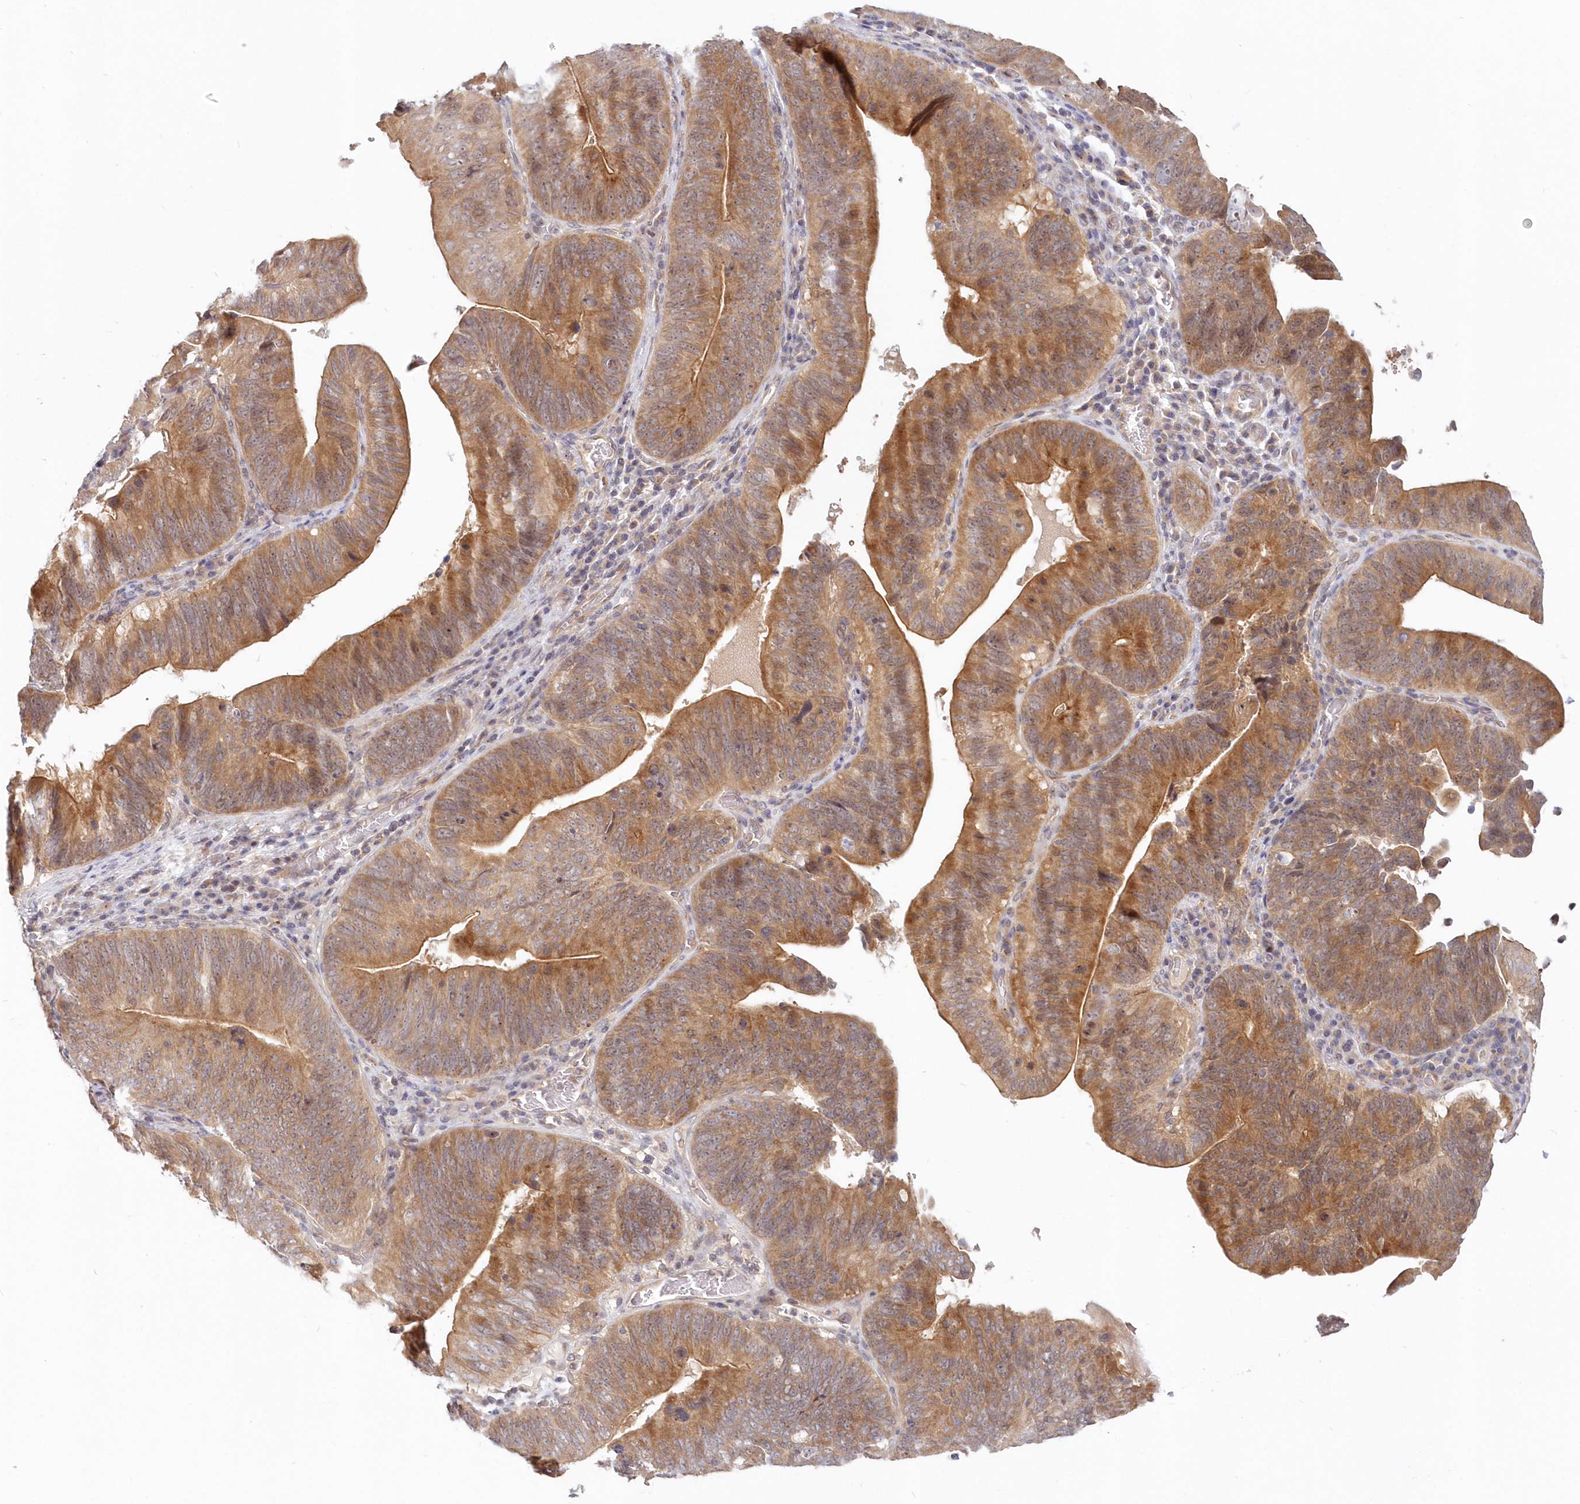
{"staining": {"intensity": "moderate", "quantity": ">75%", "location": "cytoplasmic/membranous"}, "tissue": "pancreatic cancer", "cell_type": "Tumor cells", "image_type": "cancer", "snomed": [{"axis": "morphology", "description": "Adenocarcinoma, NOS"}, {"axis": "topography", "description": "Pancreas"}], "caption": "Pancreatic adenocarcinoma stained with DAB immunohistochemistry (IHC) exhibits medium levels of moderate cytoplasmic/membranous expression in approximately >75% of tumor cells.", "gene": "KATNA1", "patient": {"sex": "male", "age": 63}}